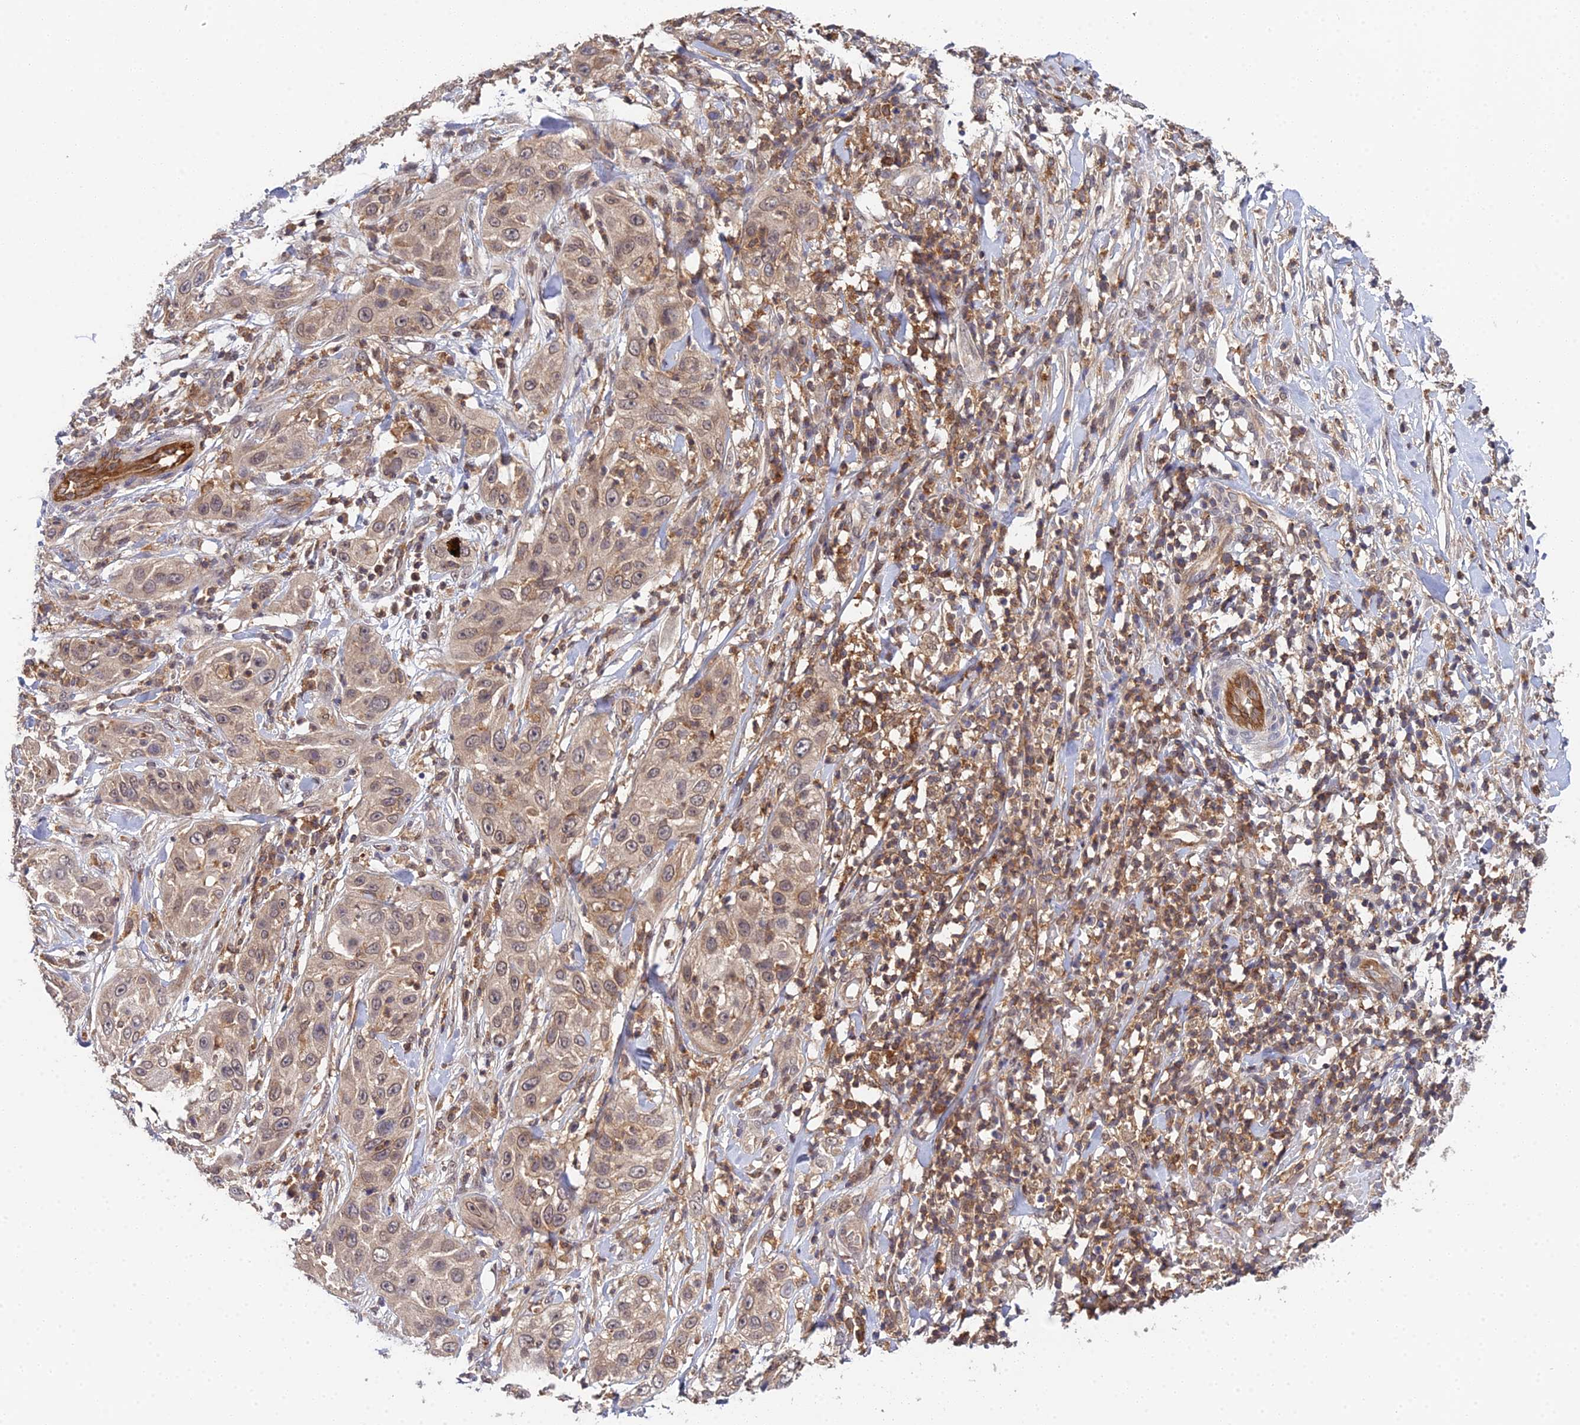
{"staining": {"intensity": "weak", "quantity": ">75%", "location": "cytoplasmic/membranous,nuclear"}, "tissue": "skin cancer", "cell_type": "Tumor cells", "image_type": "cancer", "snomed": [{"axis": "morphology", "description": "Squamous cell carcinoma, NOS"}, {"axis": "topography", "description": "Skin"}], "caption": "Human skin cancer stained for a protein (brown) shows weak cytoplasmic/membranous and nuclear positive expression in about >75% of tumor cells.", "gene": "TPRX1", "patient": {"sex": "female", "age": 44}}